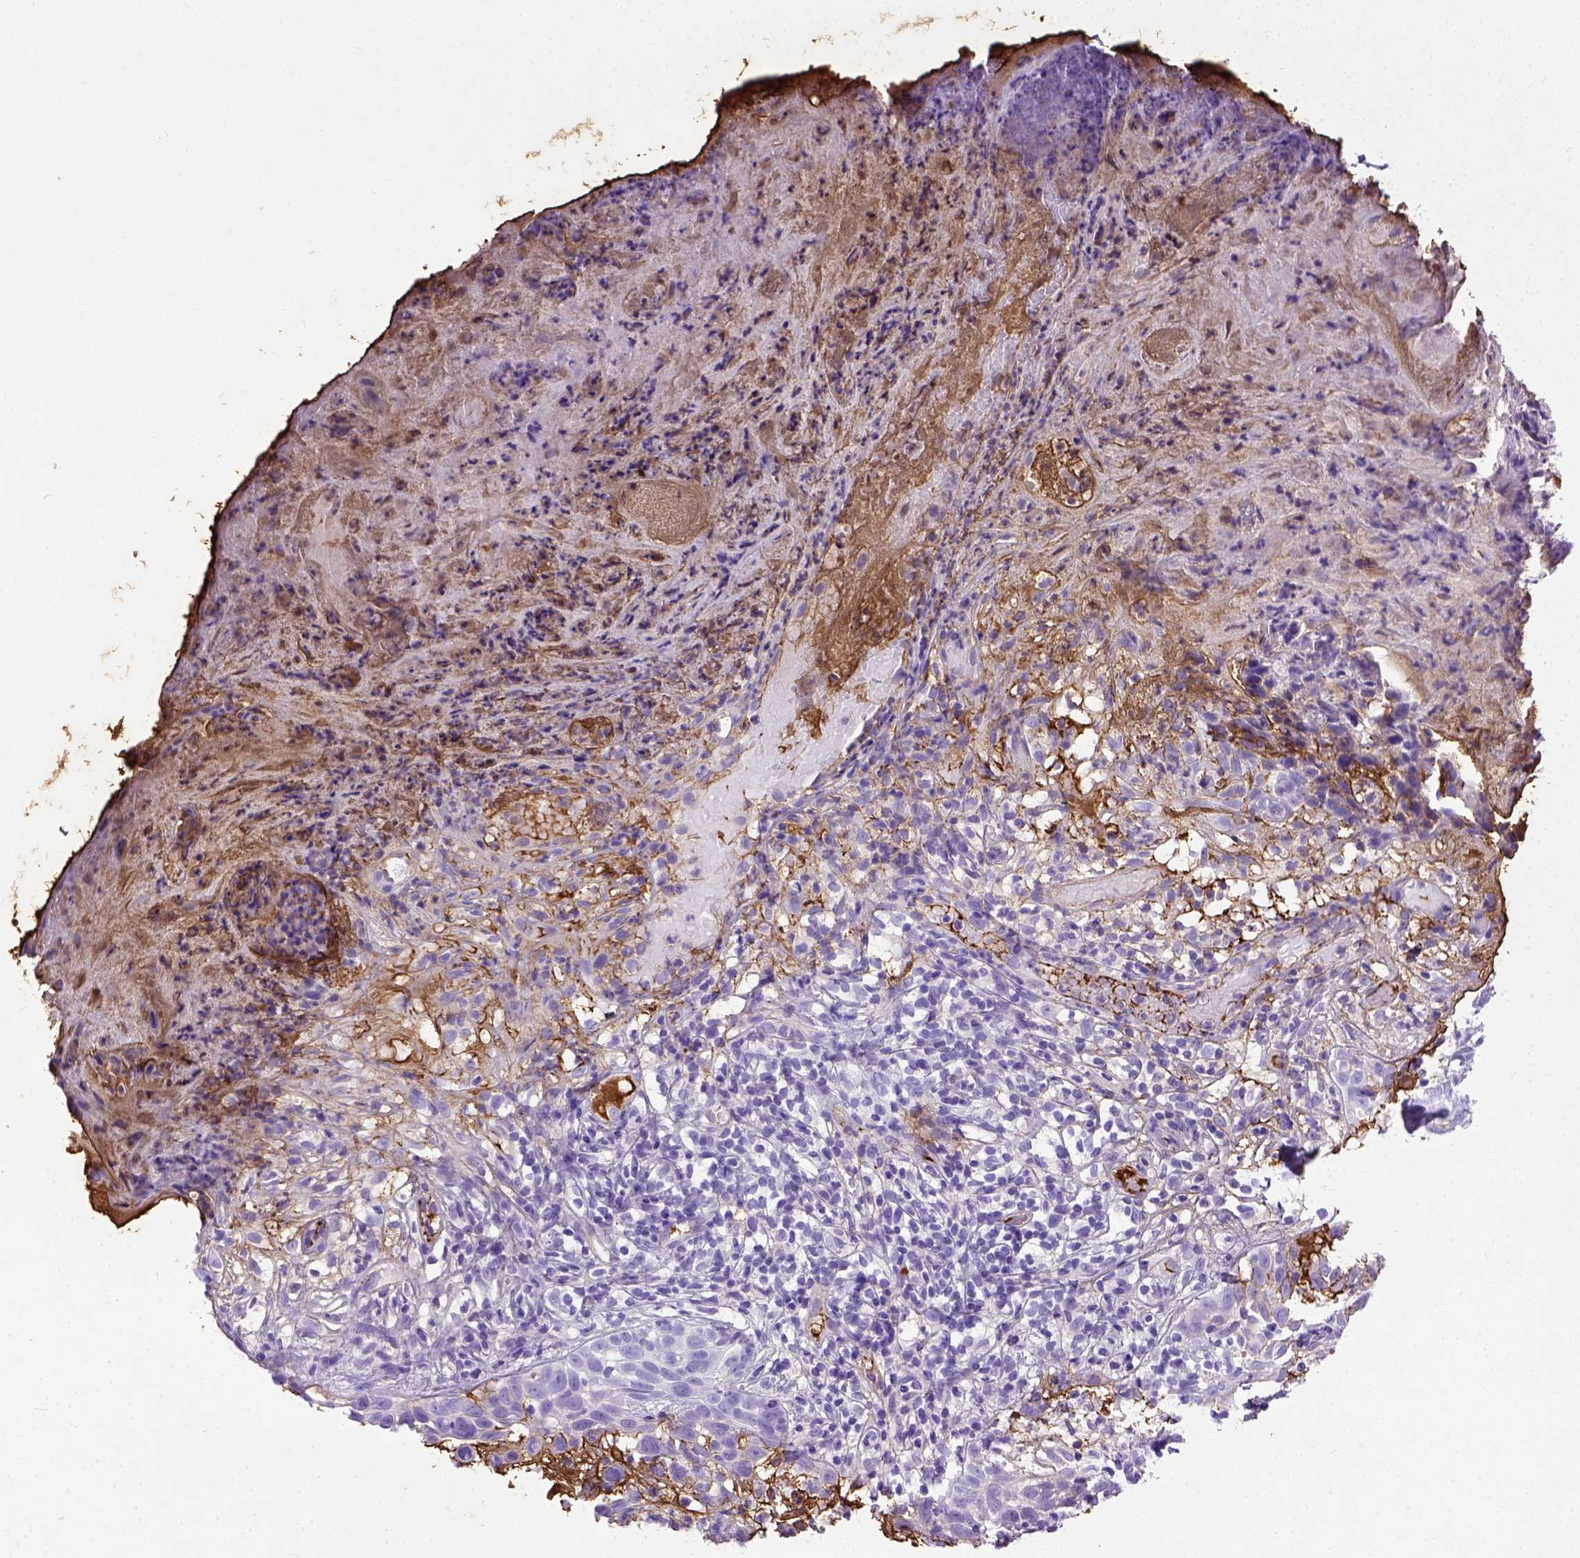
{"staining": {"intensity": "negative", "quantity": "none", "location": "none"}, "tissue": "skin cancer", "cell_type": "Tumor cells", "image_type": "cancer", "snomed": [{"axis": "morphology", "description": "Basal cell carcinoma"}, {"axis": "topography", "description": "Skin"}], "caption": "Immunohistochemical staining of human skin cancer (basal cell carcinoma) demonstrates no significant staining in tumor cells.", "gene": "ADAMTS8", "patient": {"sex": "male", "age": 85}}